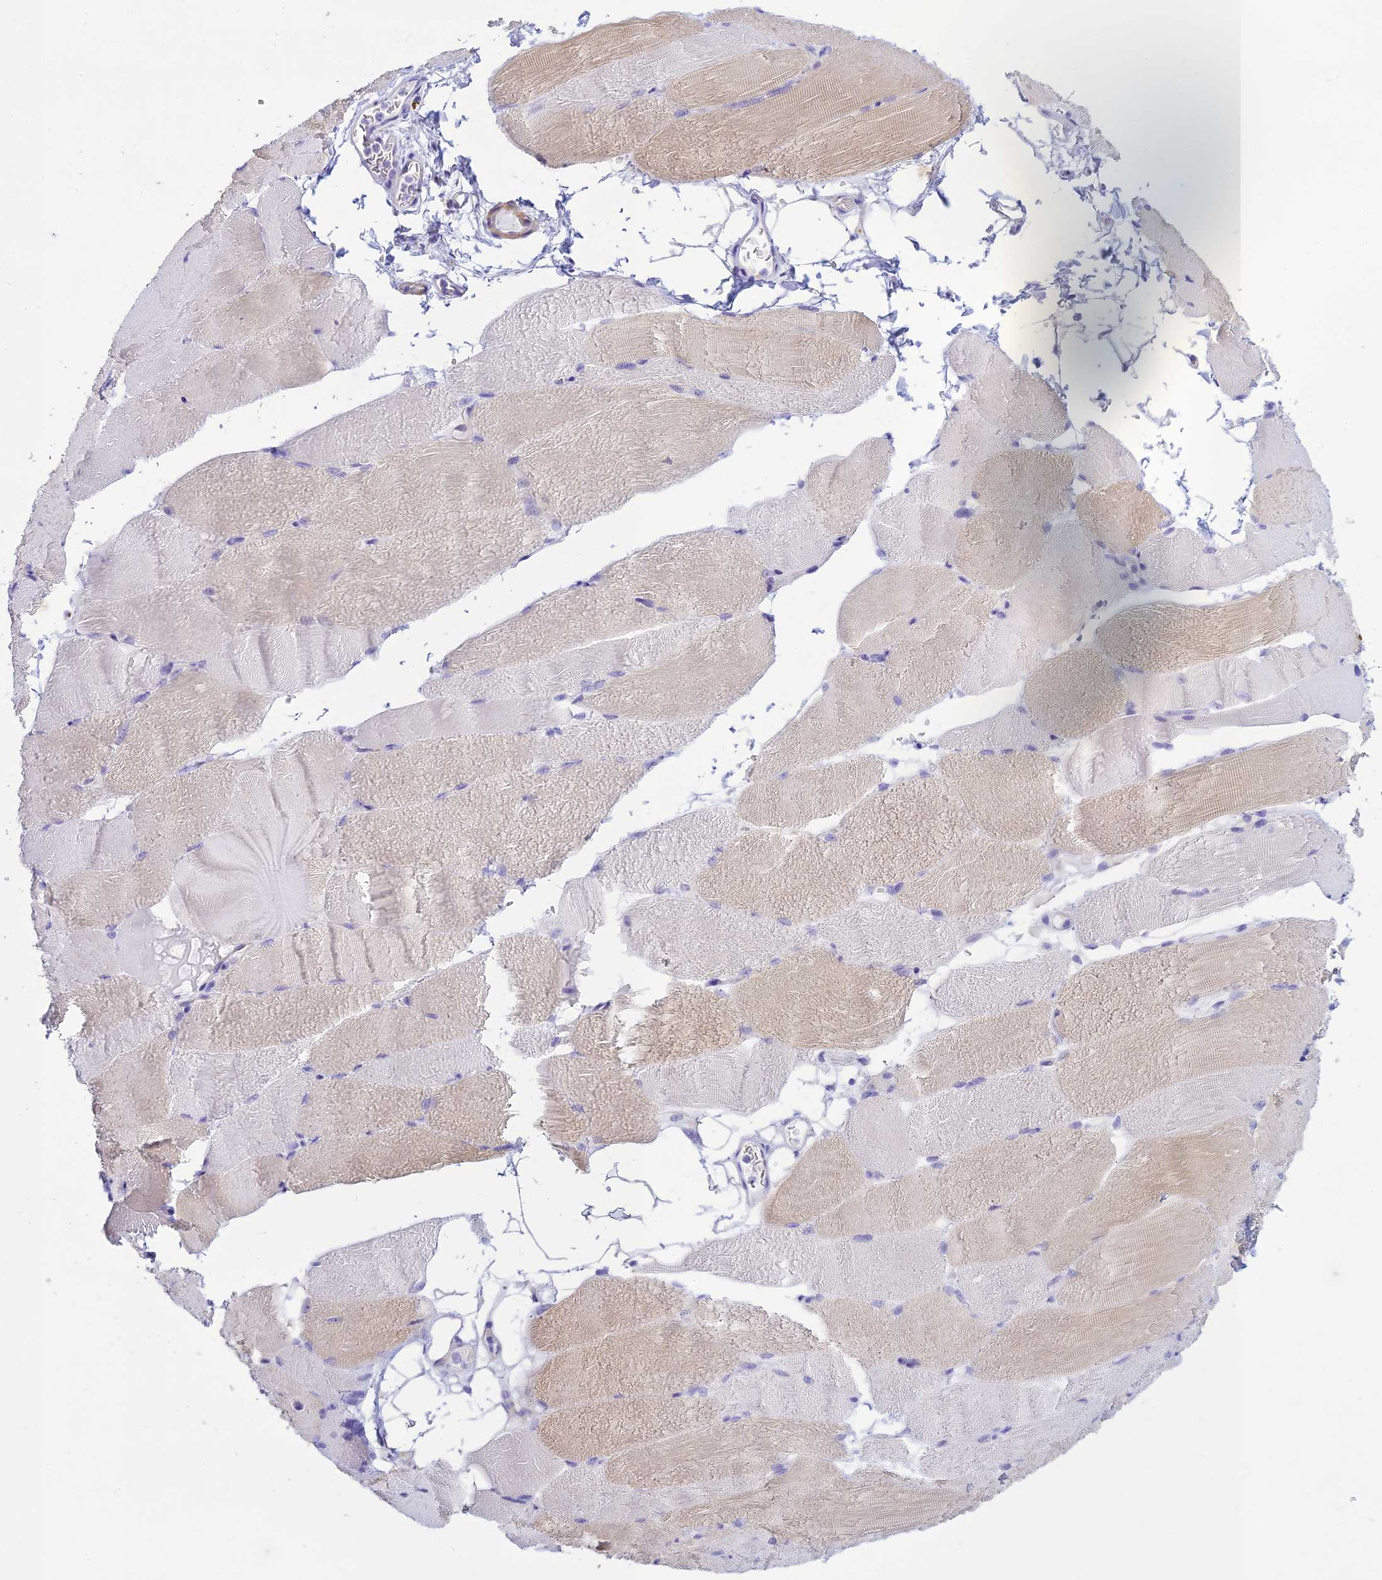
{"staining": {"intensity": "weak", "quantity": "<25%", "location": "cytoplasmic/membranous"}, "tissue": "skeletal muscle", "cell_type": "Myocytes", "image_type": "normal", "snomed": [{"axis": "morphology", "description": "Normal tissue, NOS"}, {"axis": "topography", "description": "Skeletal muscle"}, {"axis": "topography", "description": "Parathyroid gland"}], "caption": "This is an immunohistochemistry (IHC) photomicrograph of benign skeletal muscle. There is no expression in myocytes.", "gene": "FBXW4", "patient": {"sex": "female", "age": 37}}